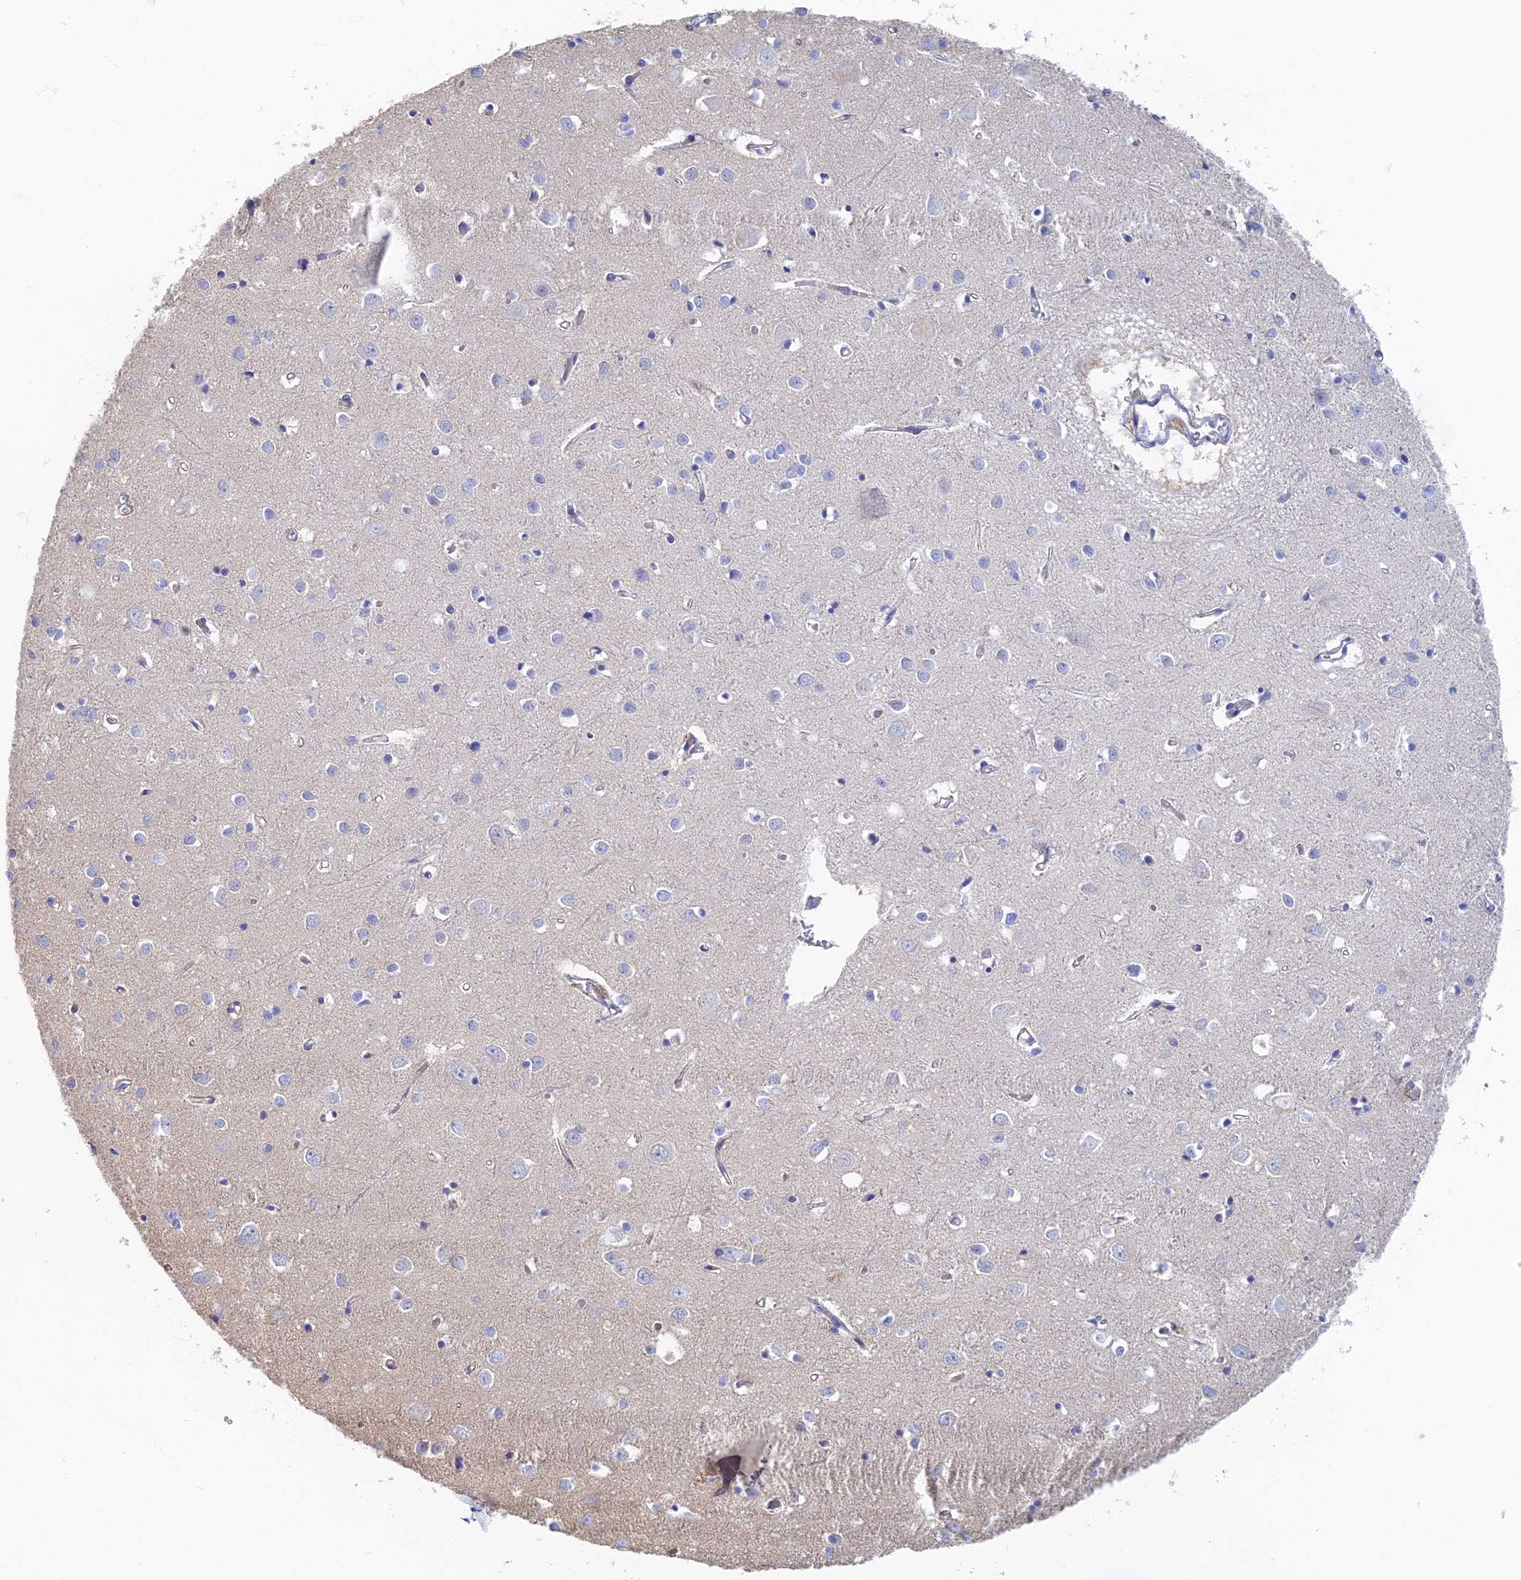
{"staining": {"intensity": "negative", "quantity": "none", "location": "none"}, "tissue": "cerebral cortex", "cell_type": "Endothelial cells", "image_type": "normal", "snomed": [{"axis": "morphology", "description": "Normal tissue, NOS"}, {"axis": "topography", "description": "Cerebral cortex"}], "caption": "Immunohistochemistry (IHC) of normal human cerebral cortex exhibits no positivity in endothelial cells.", "gene": "RMC1", "patient": {"sex": "female", "age": 64}}